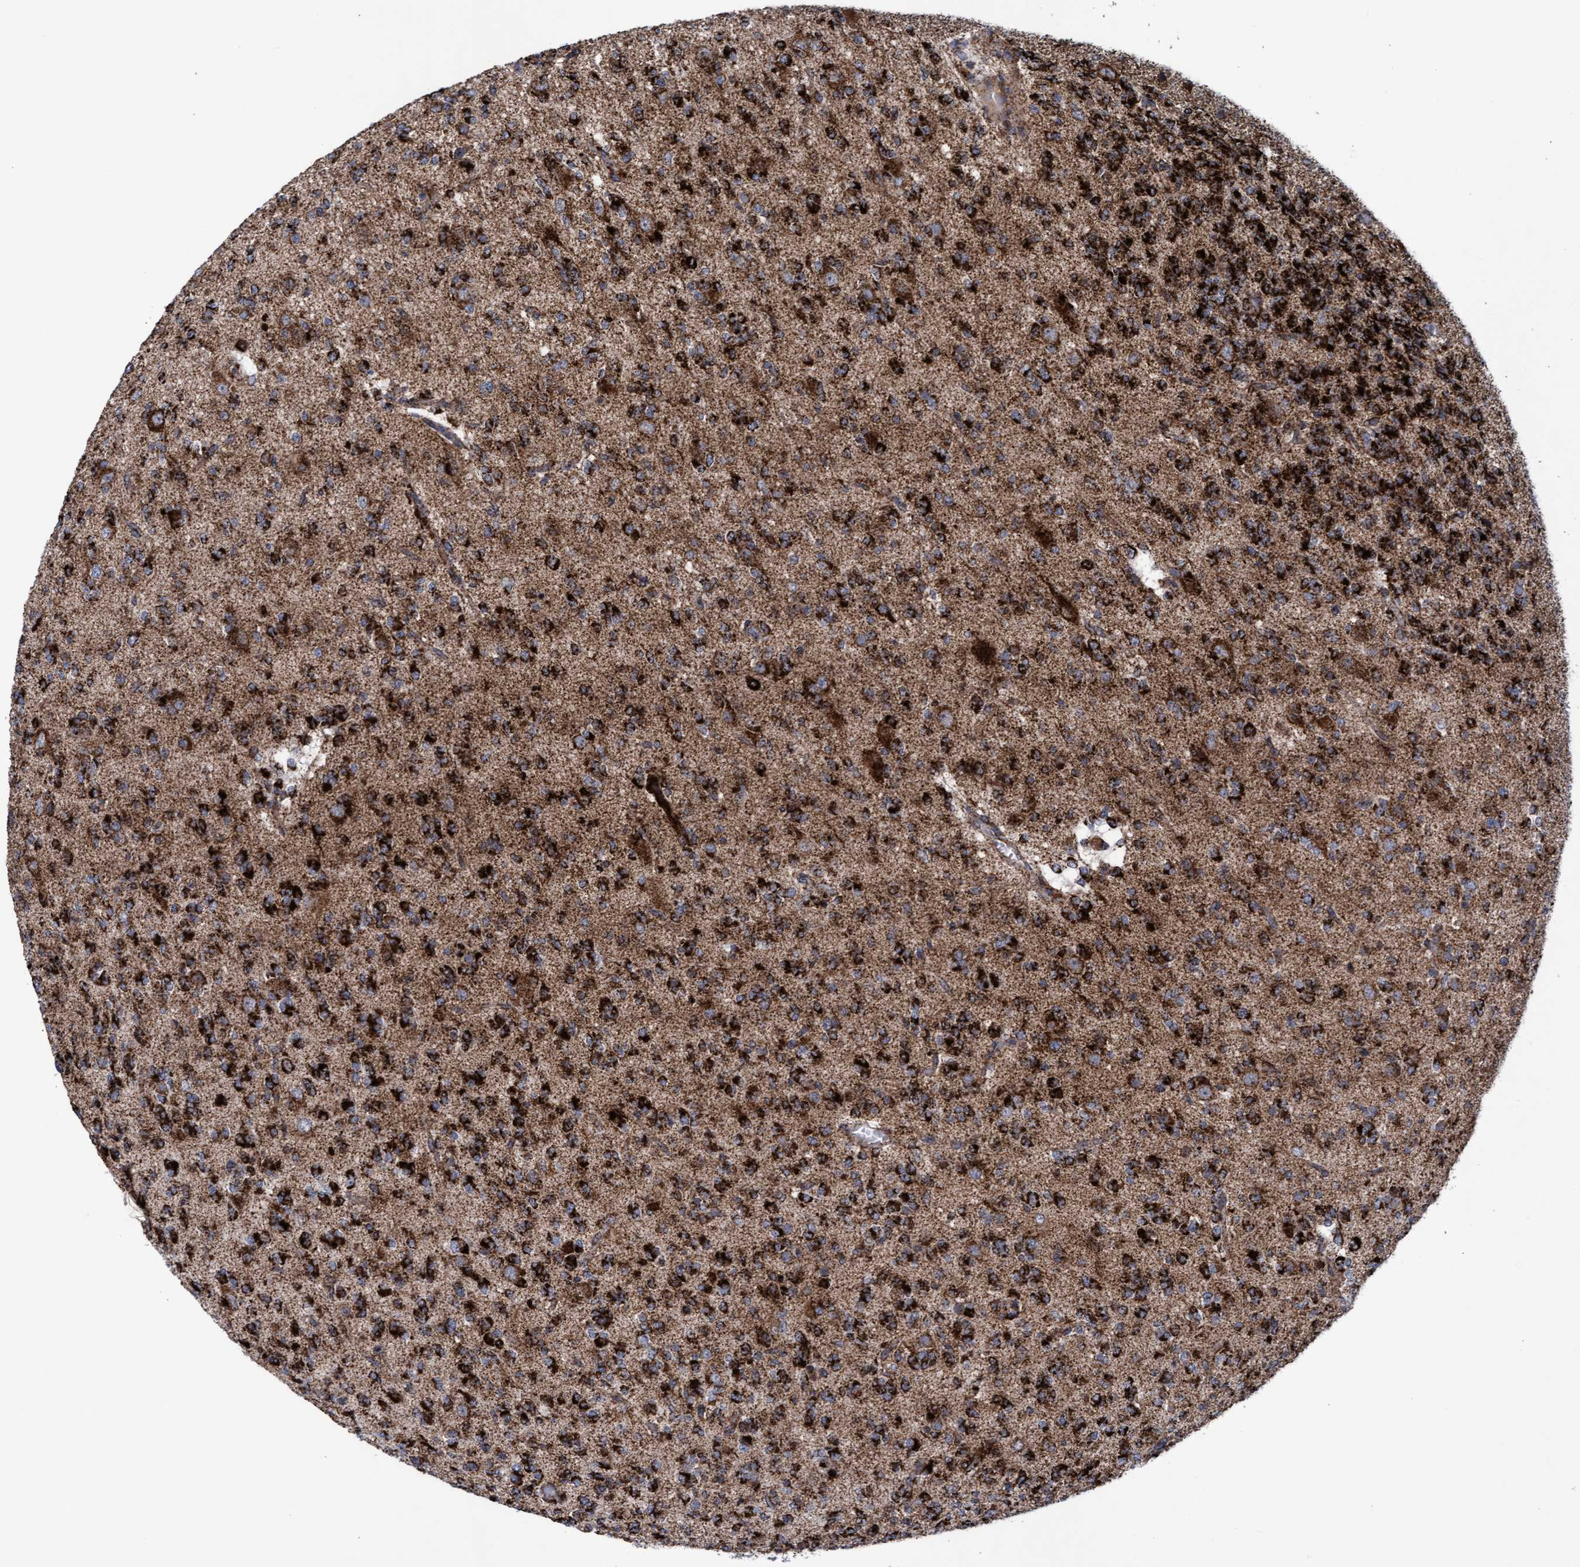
{"staining": {"intensity": "strong", "quantity": ">75%", "location": "cytoplasmic/membranous"}, "tissue": "glioma", "cell_type": "Tumor cells", "image_type": "cancer", "snomed": [{"axis": "morphology", "description": "Glioma, malignant, Low grade"}, {"axis": "topography", "description": "Brain"}], "caption": "A photomicrograph of glioma stained for a protein exhibits strong cytoplasmic/membranous brown staining in tumor cells. (DAB (3,3'-diaminobenzidine) = brown stain, brightfield microscopy at high magnification).", "gene": "MRPL38", "patient": {"sex": "male", "age": 38}}